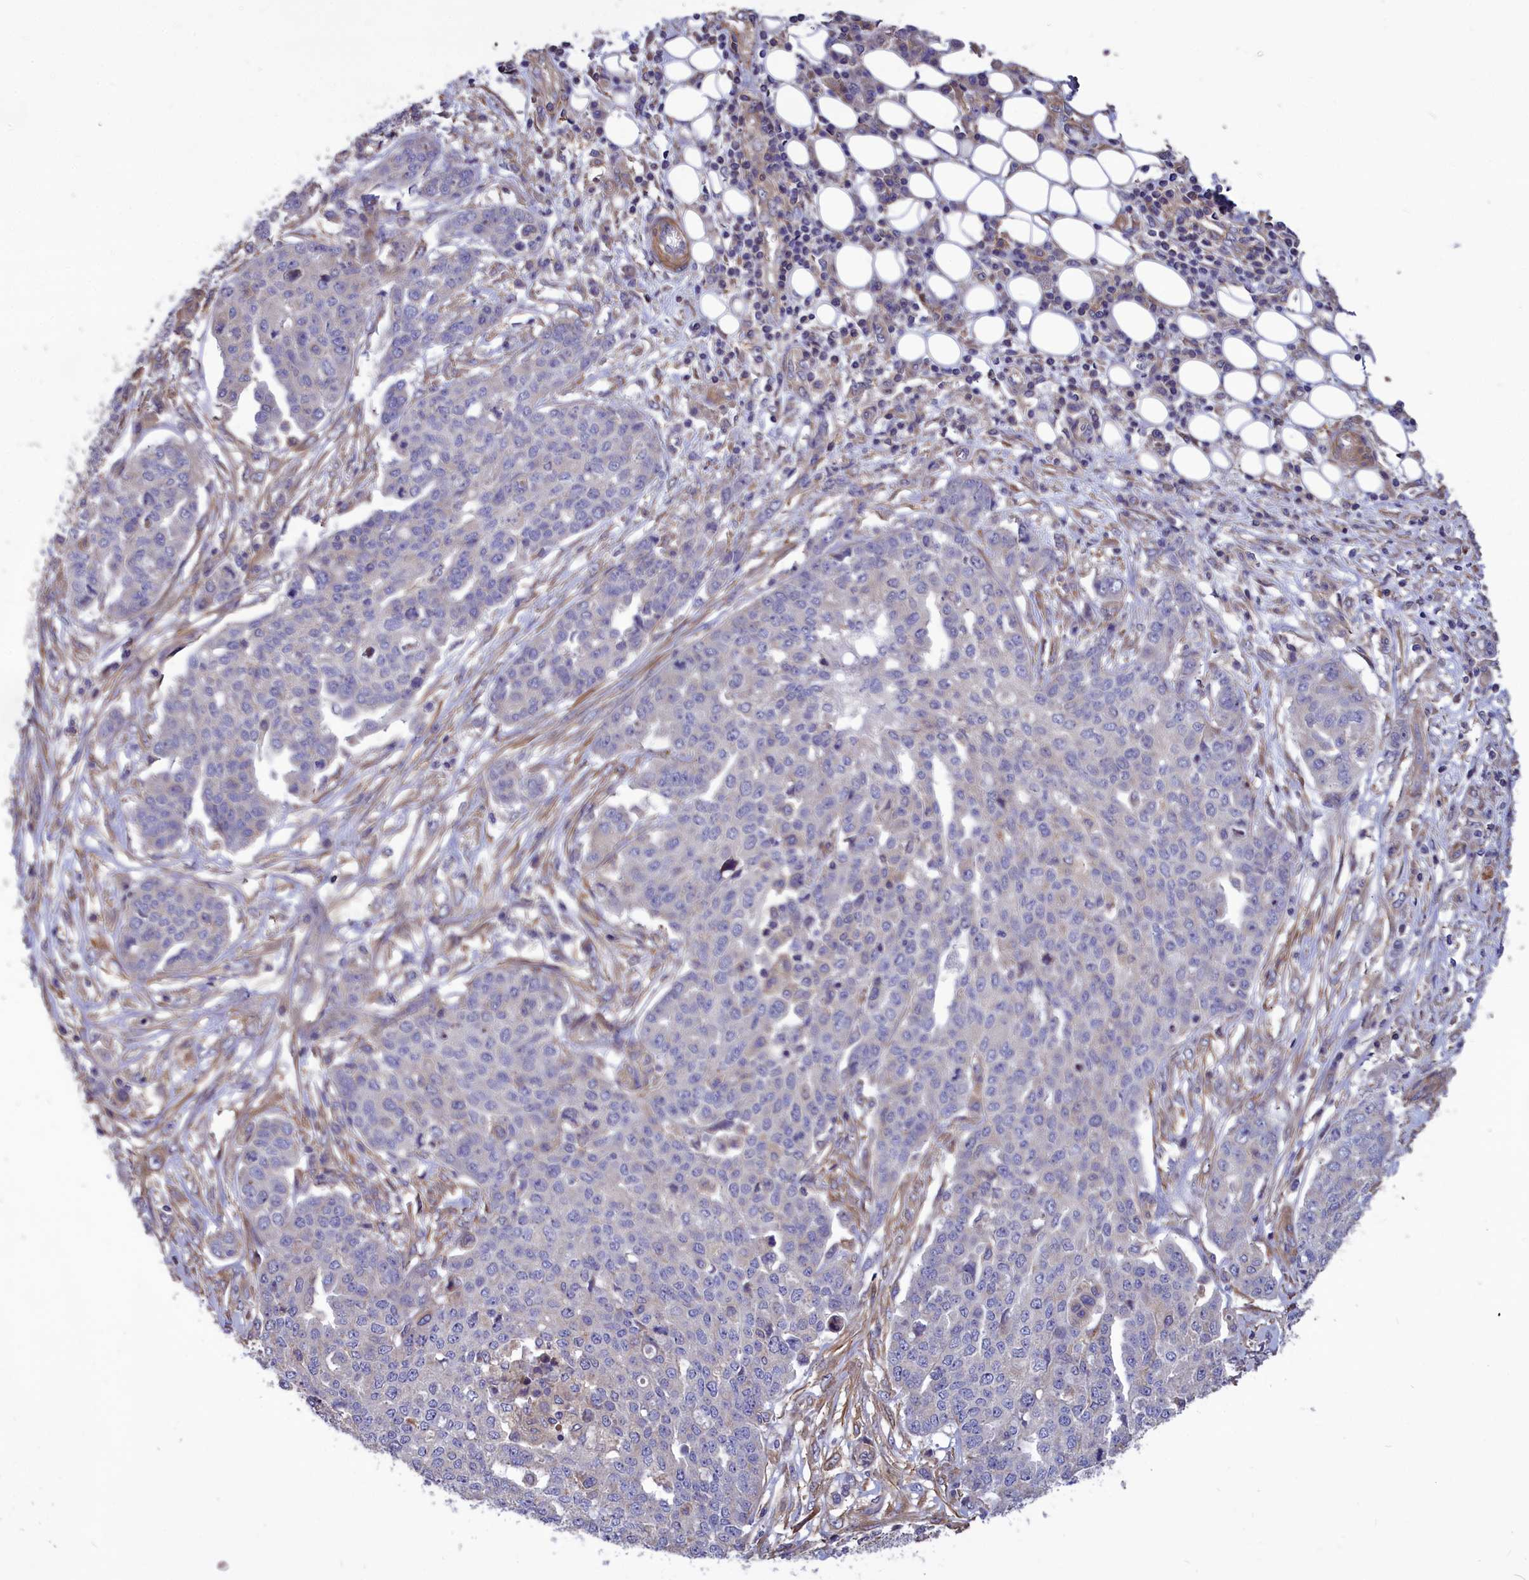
{"staining": {"intensity": "negative", "quantity": "none", "location": "none"}, "tissue": "ovarian cancer", "cell_type": "Tumor cells", "image_type": "cancer", "snomed": [{"axis": "morphology", "description": "Cystadenocarcinoma, serous, NOS"}, {"axis": "topography", "description": "Soft tissue"}, {"axis": "topography", "description": "Ovary"}], "caption": "Histopathology image shows no significant protein positivity in tumor cells of ovarian cancer. Brightfield microscopy of IHC stained with DAB (3,3'-diaminobenzidine) (brown) and hematoxylin (blue), captured at high magnification.", "gene": "AMDHD2", "patient": {"sex": "female", "age": 57}}